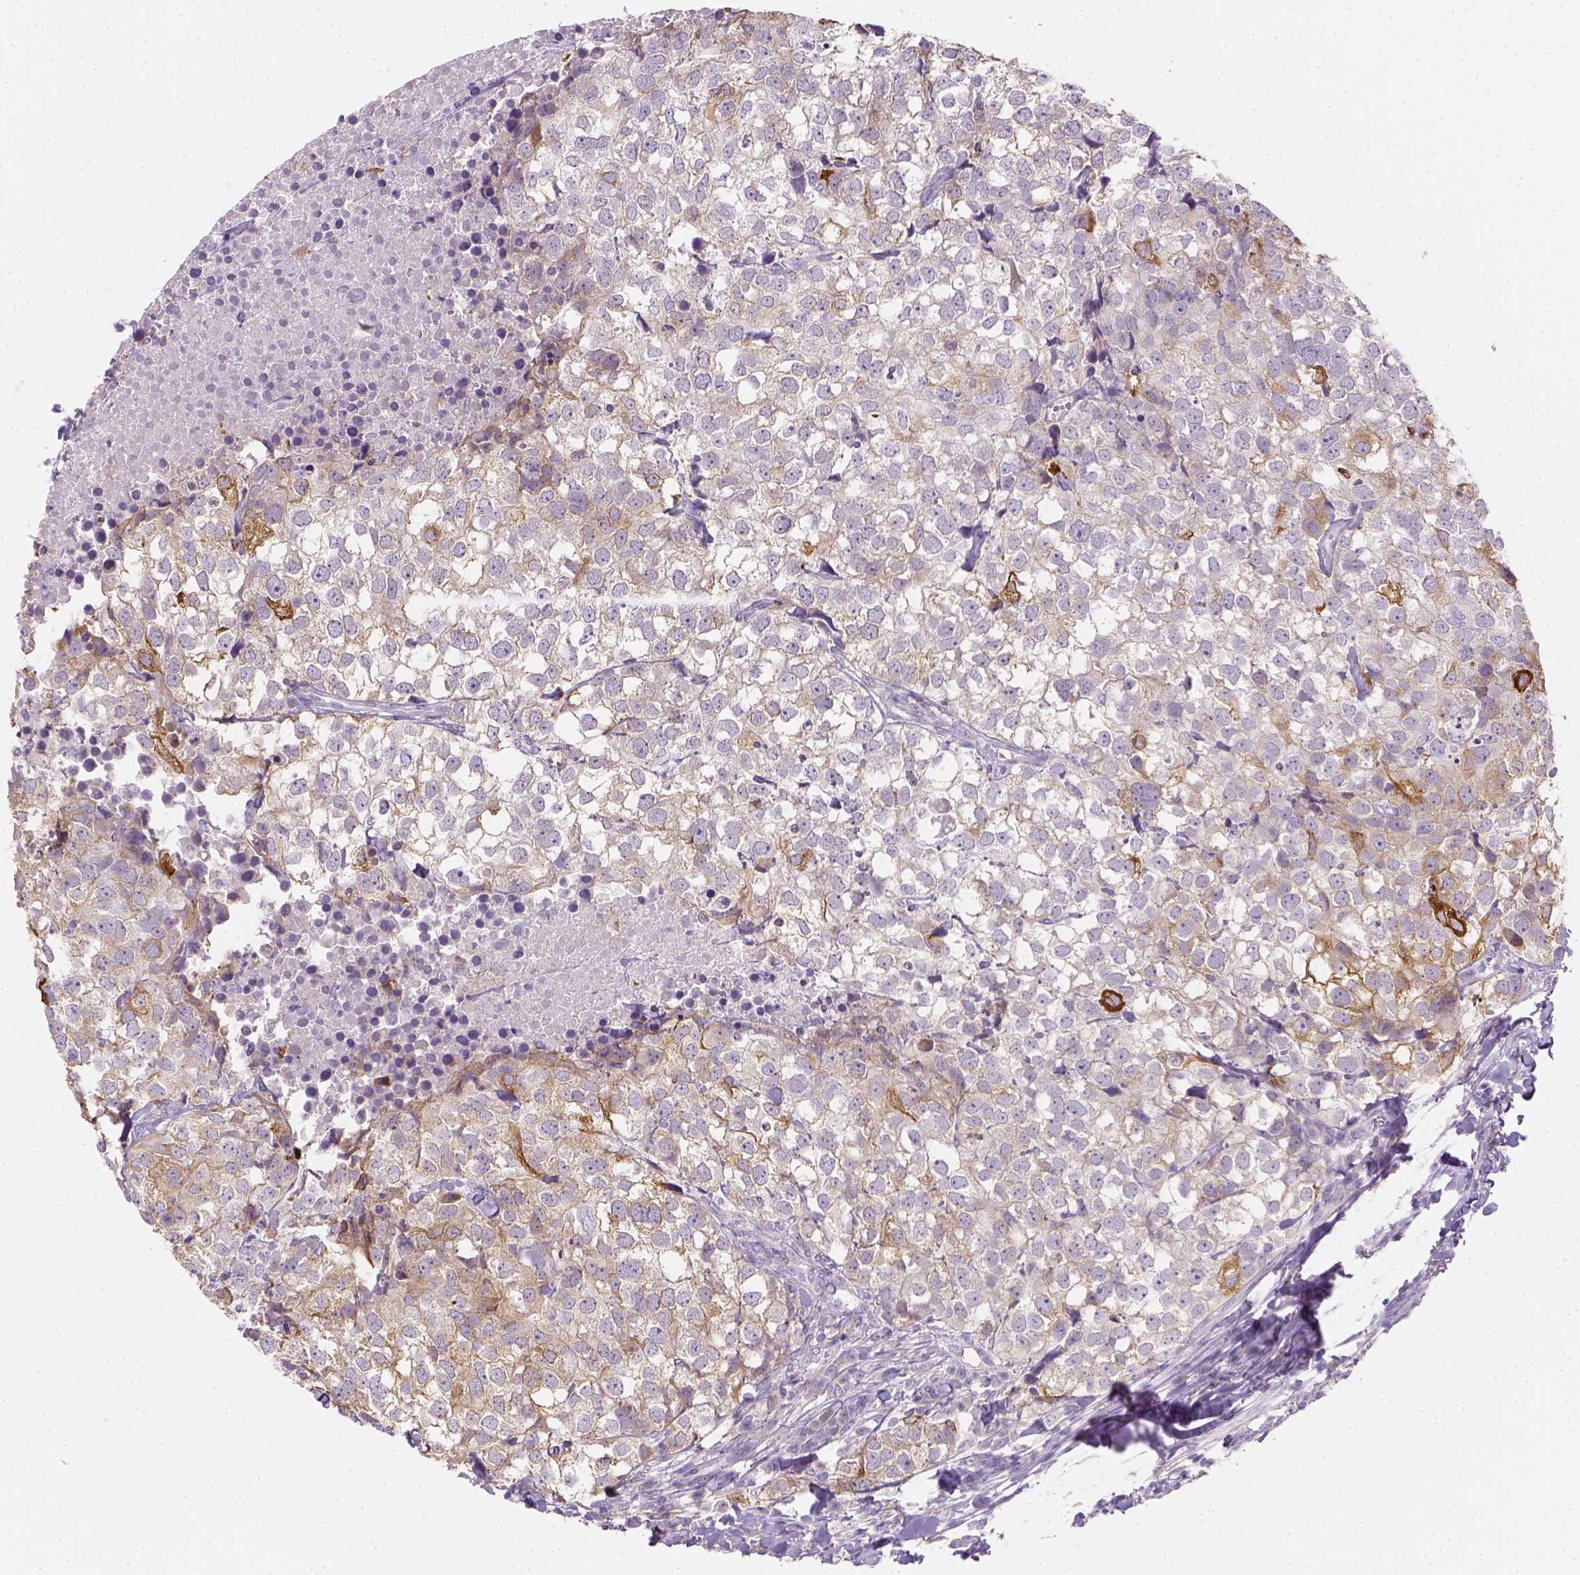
{"staining": {"intensity": "moderate", "quantity": "<25%", "location": "cytoplasmic/membranous"}, "tissue": "breast cancer", "cell_type": "Tumor cells", "image_type": "cancer", "snomed": [{"axis": "morphology", "description": "Duct carcinoma"}, {"axis": "topography", "description": "Breast"}], "caption": "This image reveals immunohistochemistry (IHC) staining of breast invasive ductal carcinoma, with low moderate cytoplasmic/membranous staining in approximately <25% of tumor cells.", "gene": "CACNB1", "patient": {"sex": "female", "age": 30}}